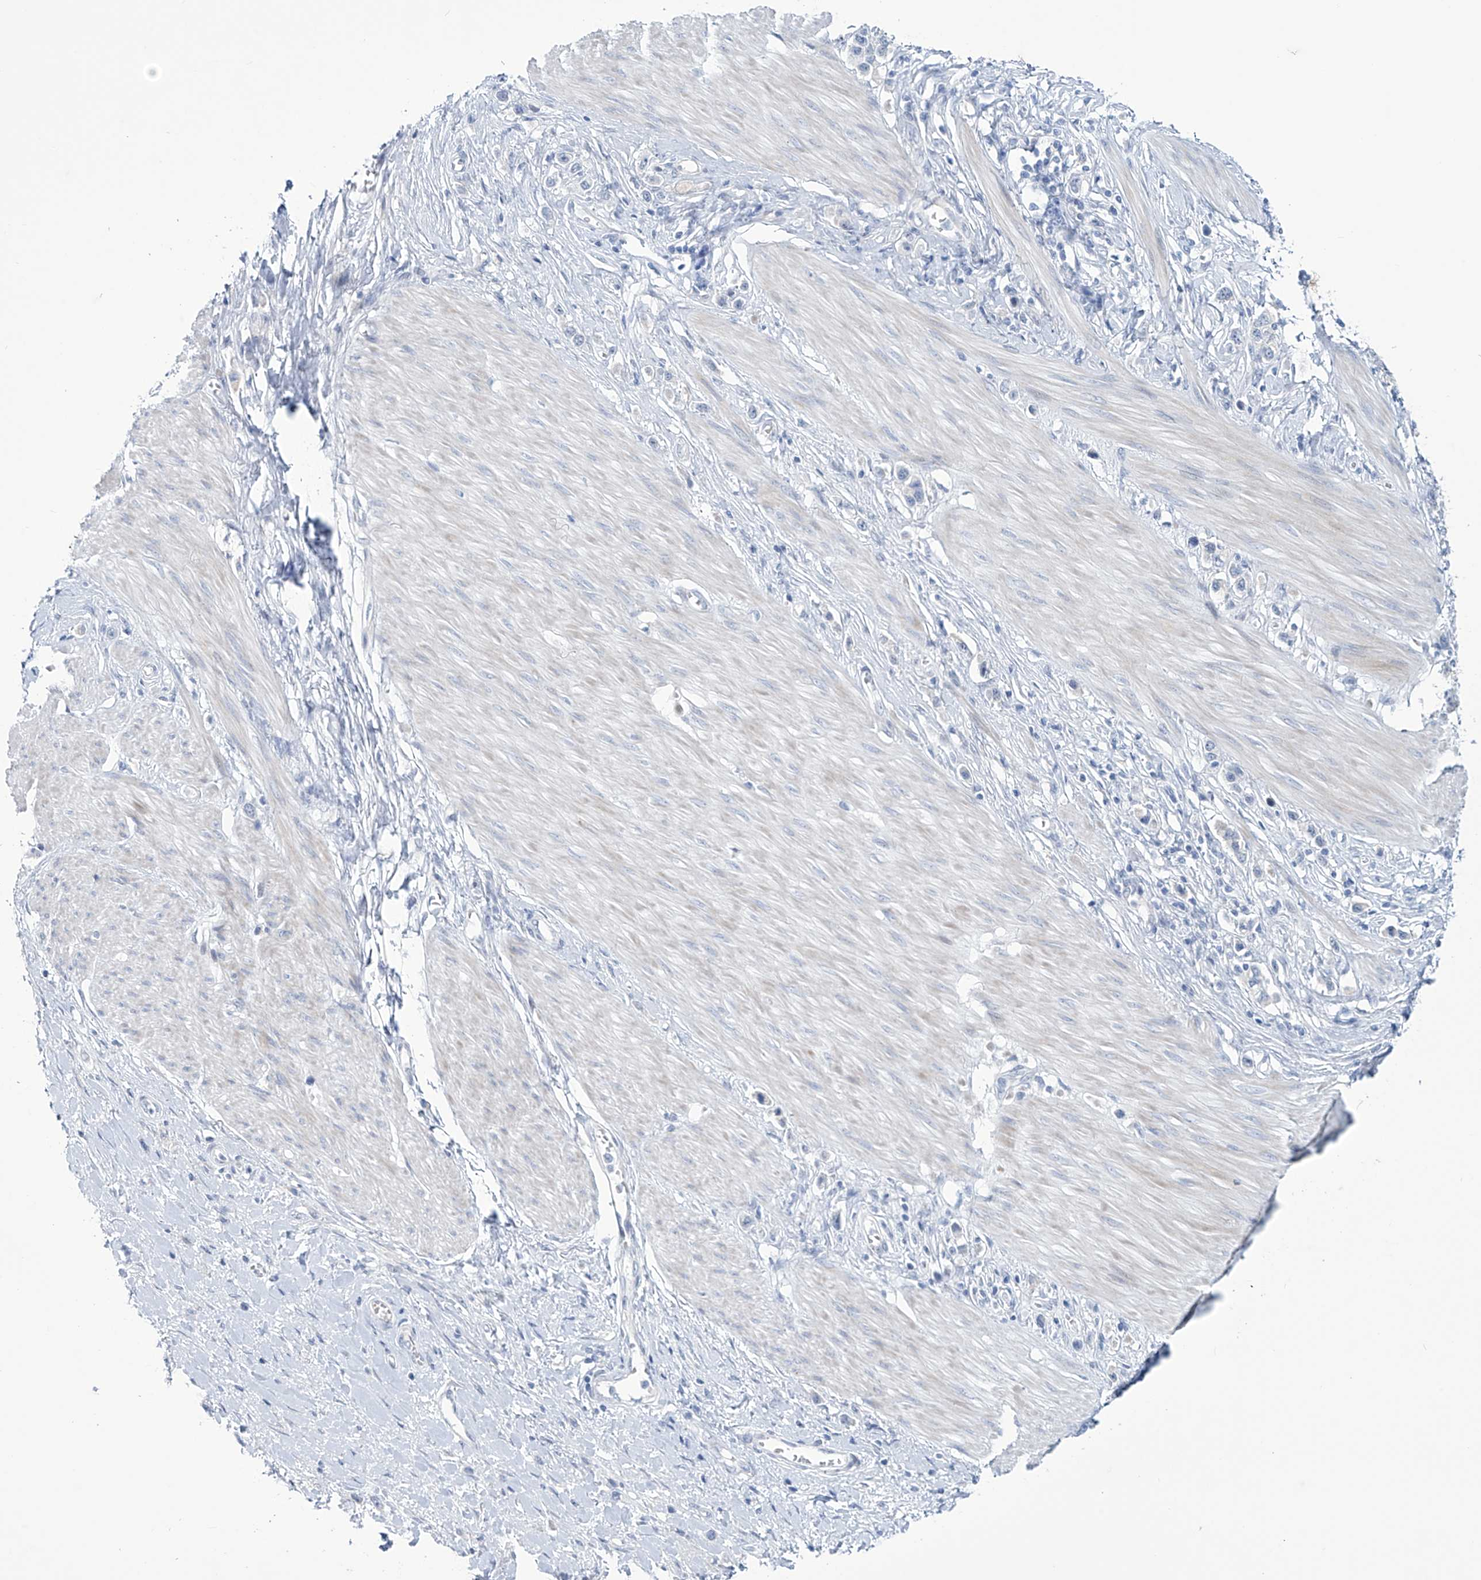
{"staining": {"intensity": "negative", "quantity": "none", "location": "none"}, "tissue": "stomach cancer", "cell_type": "Tumor cells", "image_type": "cancer", "snomed": [{"axis": "morphology", "description": "Adenocarcinoma, NOS"}, {"axis": "topography", "description": "Stomach"}], "caption": "The immunohistochemistry (IHC) image has no significant expression in tumor cells of stomach adenocarcinoma tissue.", "gene": "TRIM60", "patient": {"sex": "female", "age": 65}}